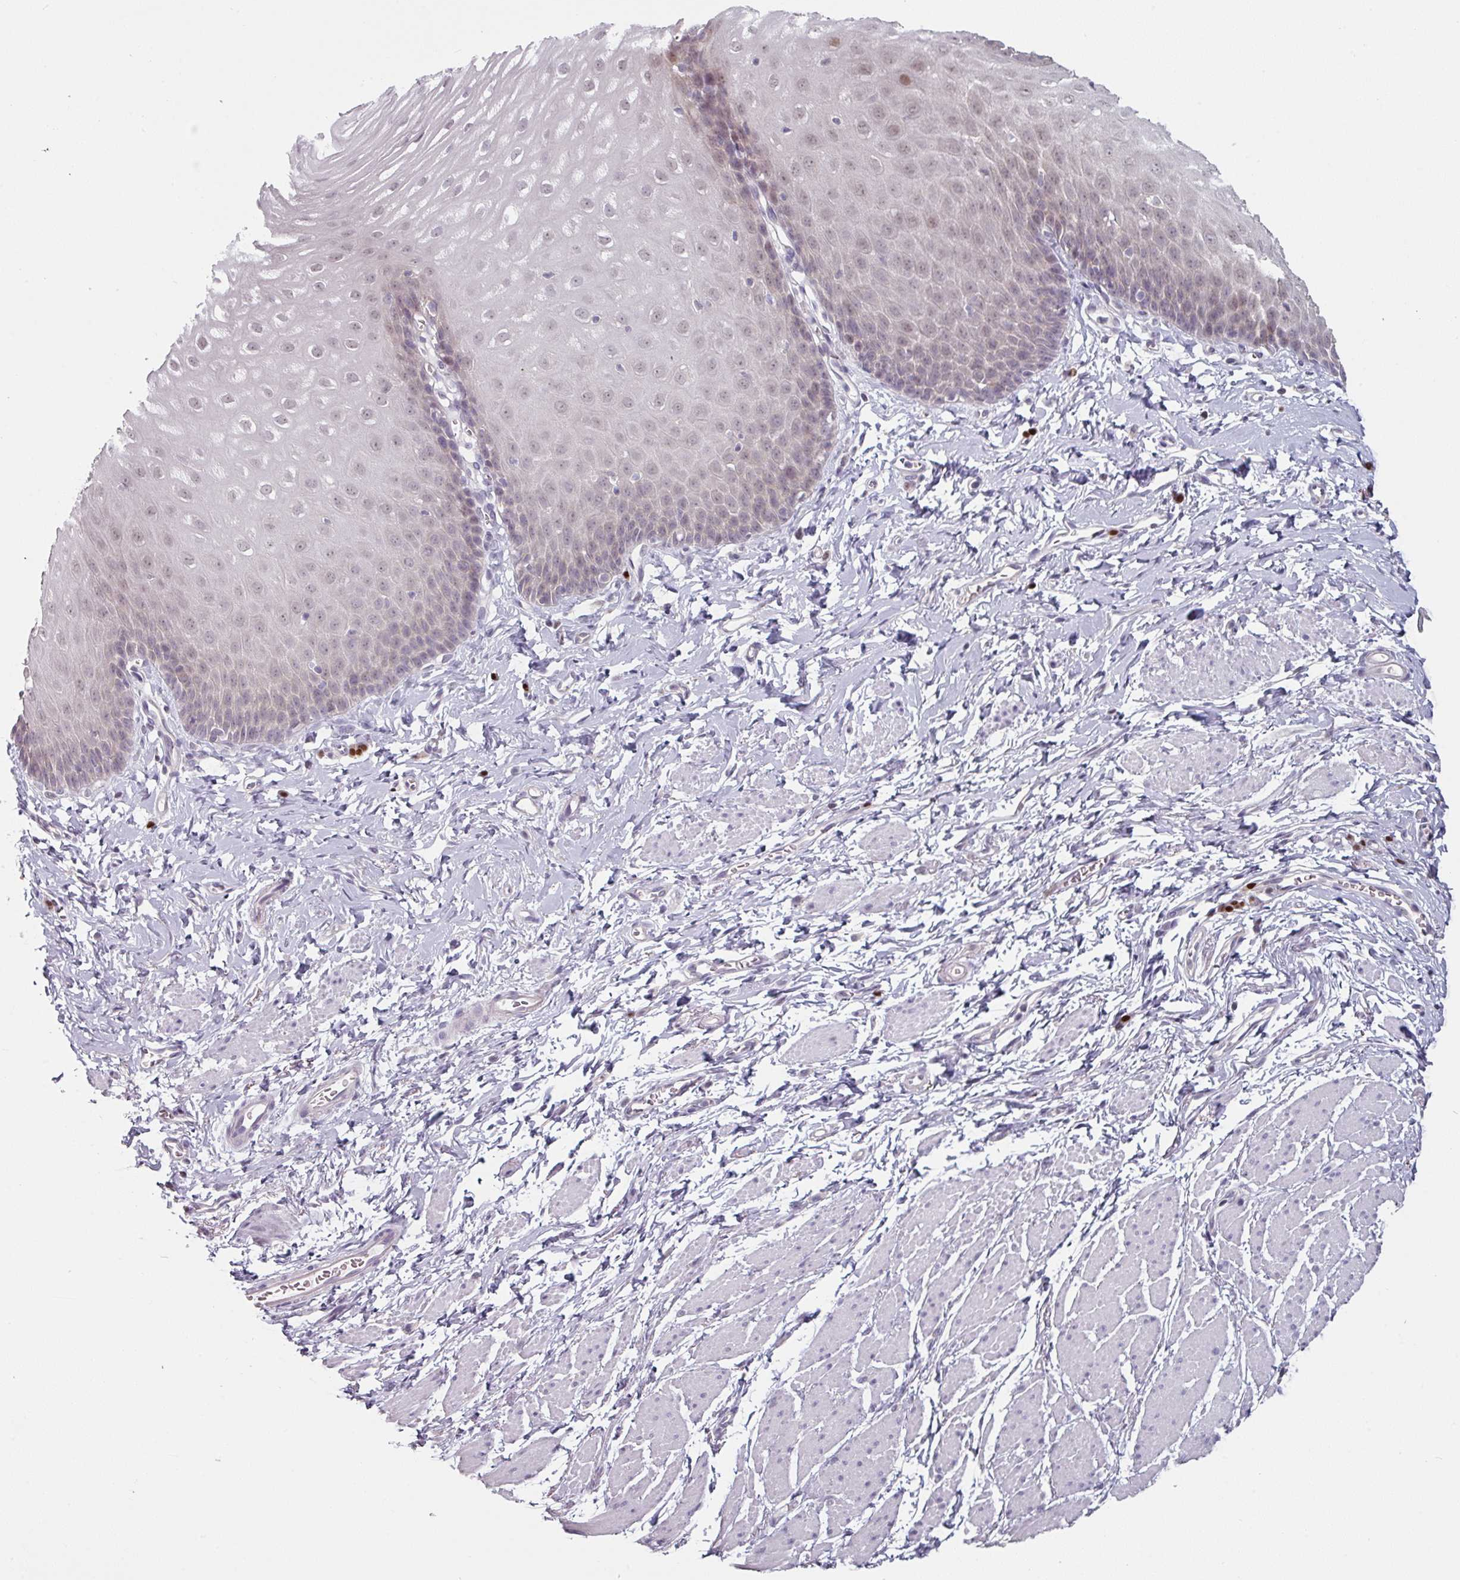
{"staining": {"intensity": "weak", "quantity": "<25%", "location": "nuclear"}, "tissue": "esophagus", "cell_type": "Squamous epithelial cells", "image_type": "normal", "snomed": [{"axis": "morphology", "description": "Normal tissue, NOS"}, {"axis": "topography", "description": "Esophagus"}], "caption": "Immunohistochemical staining of normal human esophagus demonstrates no significant positivity in squamous epithelial cells. (Brightfield microscopy of DAB immunohistochemistry at high magnification).", "gene": "ZBTB6", "patient": {"sex": "male", "age": 70}}